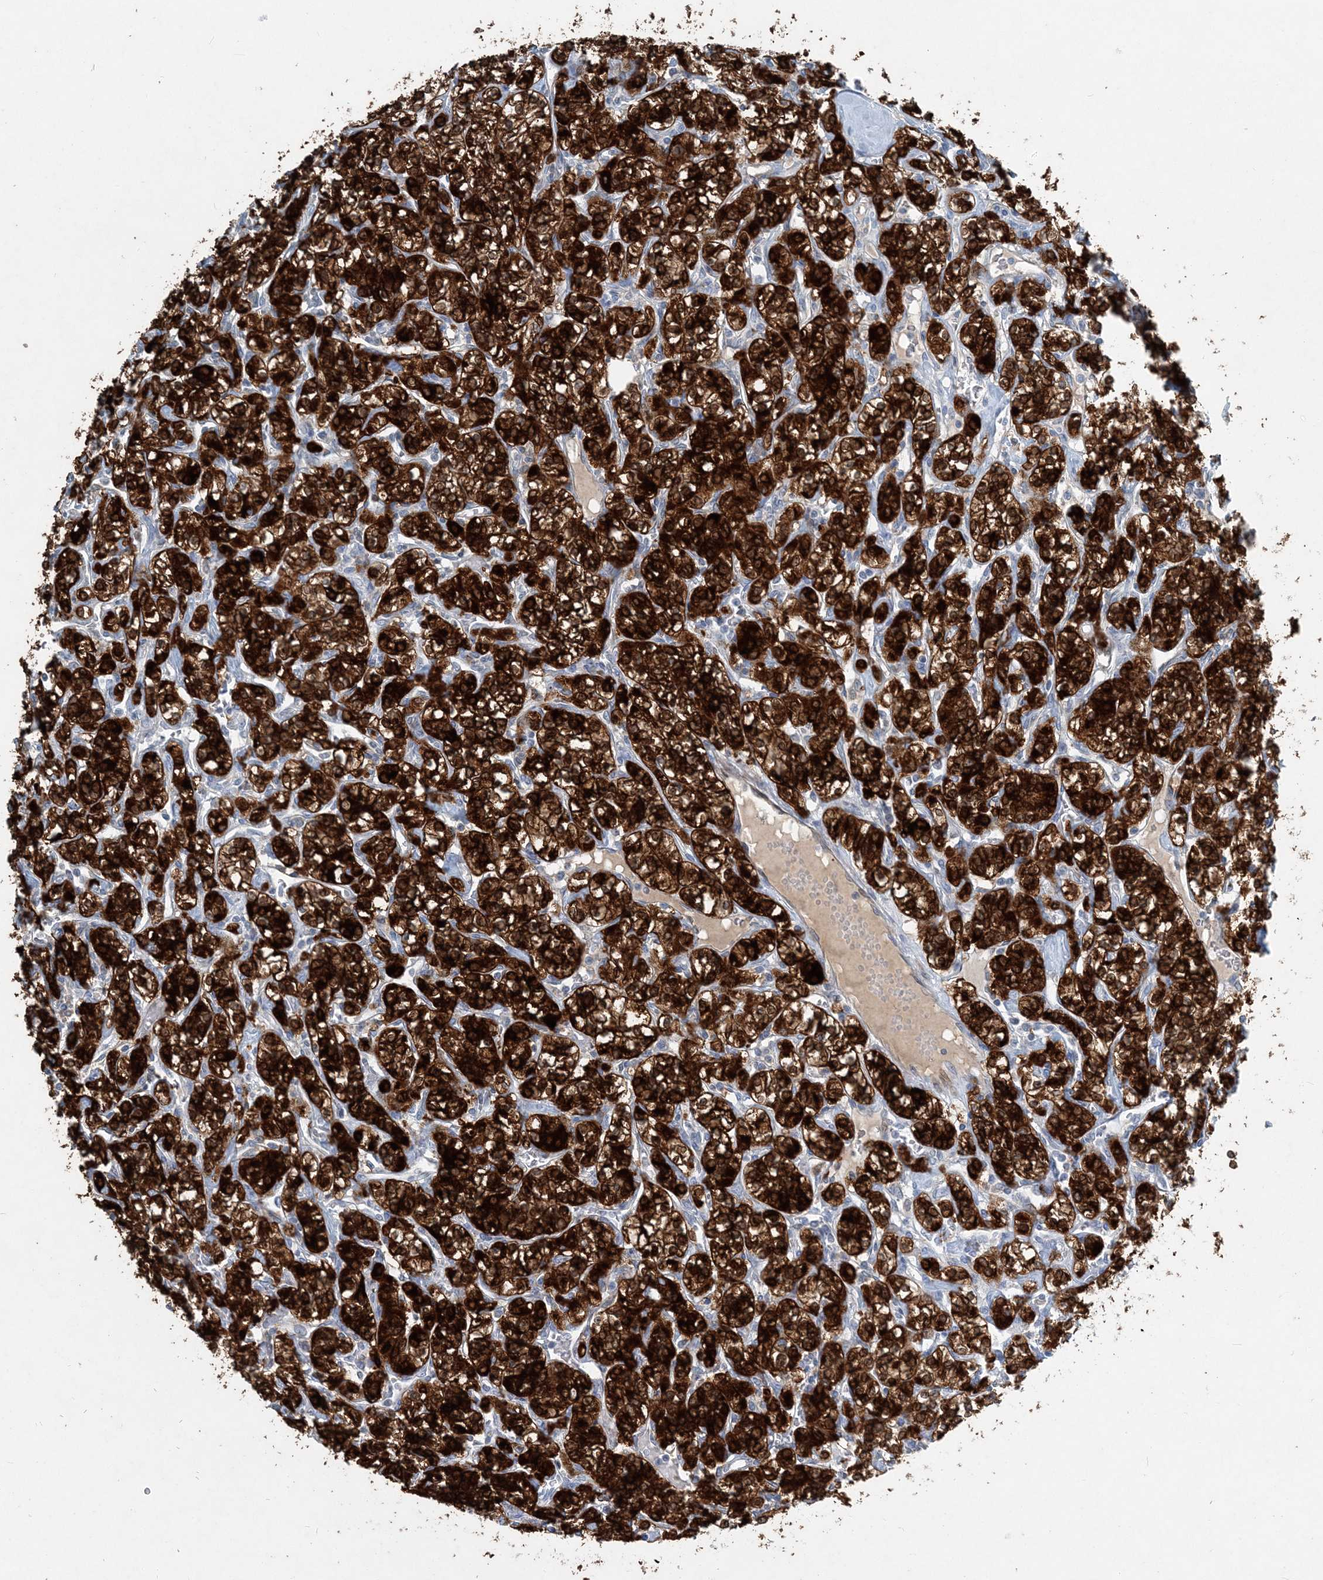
{"staining": {"intensity": "strong", "quantity": ">75%", "location": "cytoplasmic/membranous,nuclear"}, "tissue": "renal cancer", "cell_type": "Tumor cells", "image_type": "cancer", "snomed": [{"axis": "morphology", "description": "Adenocarcinoma, NOS"}, {"axis": "topography", "description": "Kidney"}], "caption": "Immunohistochemical staining of human renal adenocarcinoma demonstrates strong cytoplasmic/membranous and nuclear protein expression in approximately >75% of tumor cells. (DAB (3,3'-diaminobenzidine) IHC, brown staining for protein, blue staining for nuclei).", "gene": "ARMH1", "patient": {"sex": "male", "age": 77}}